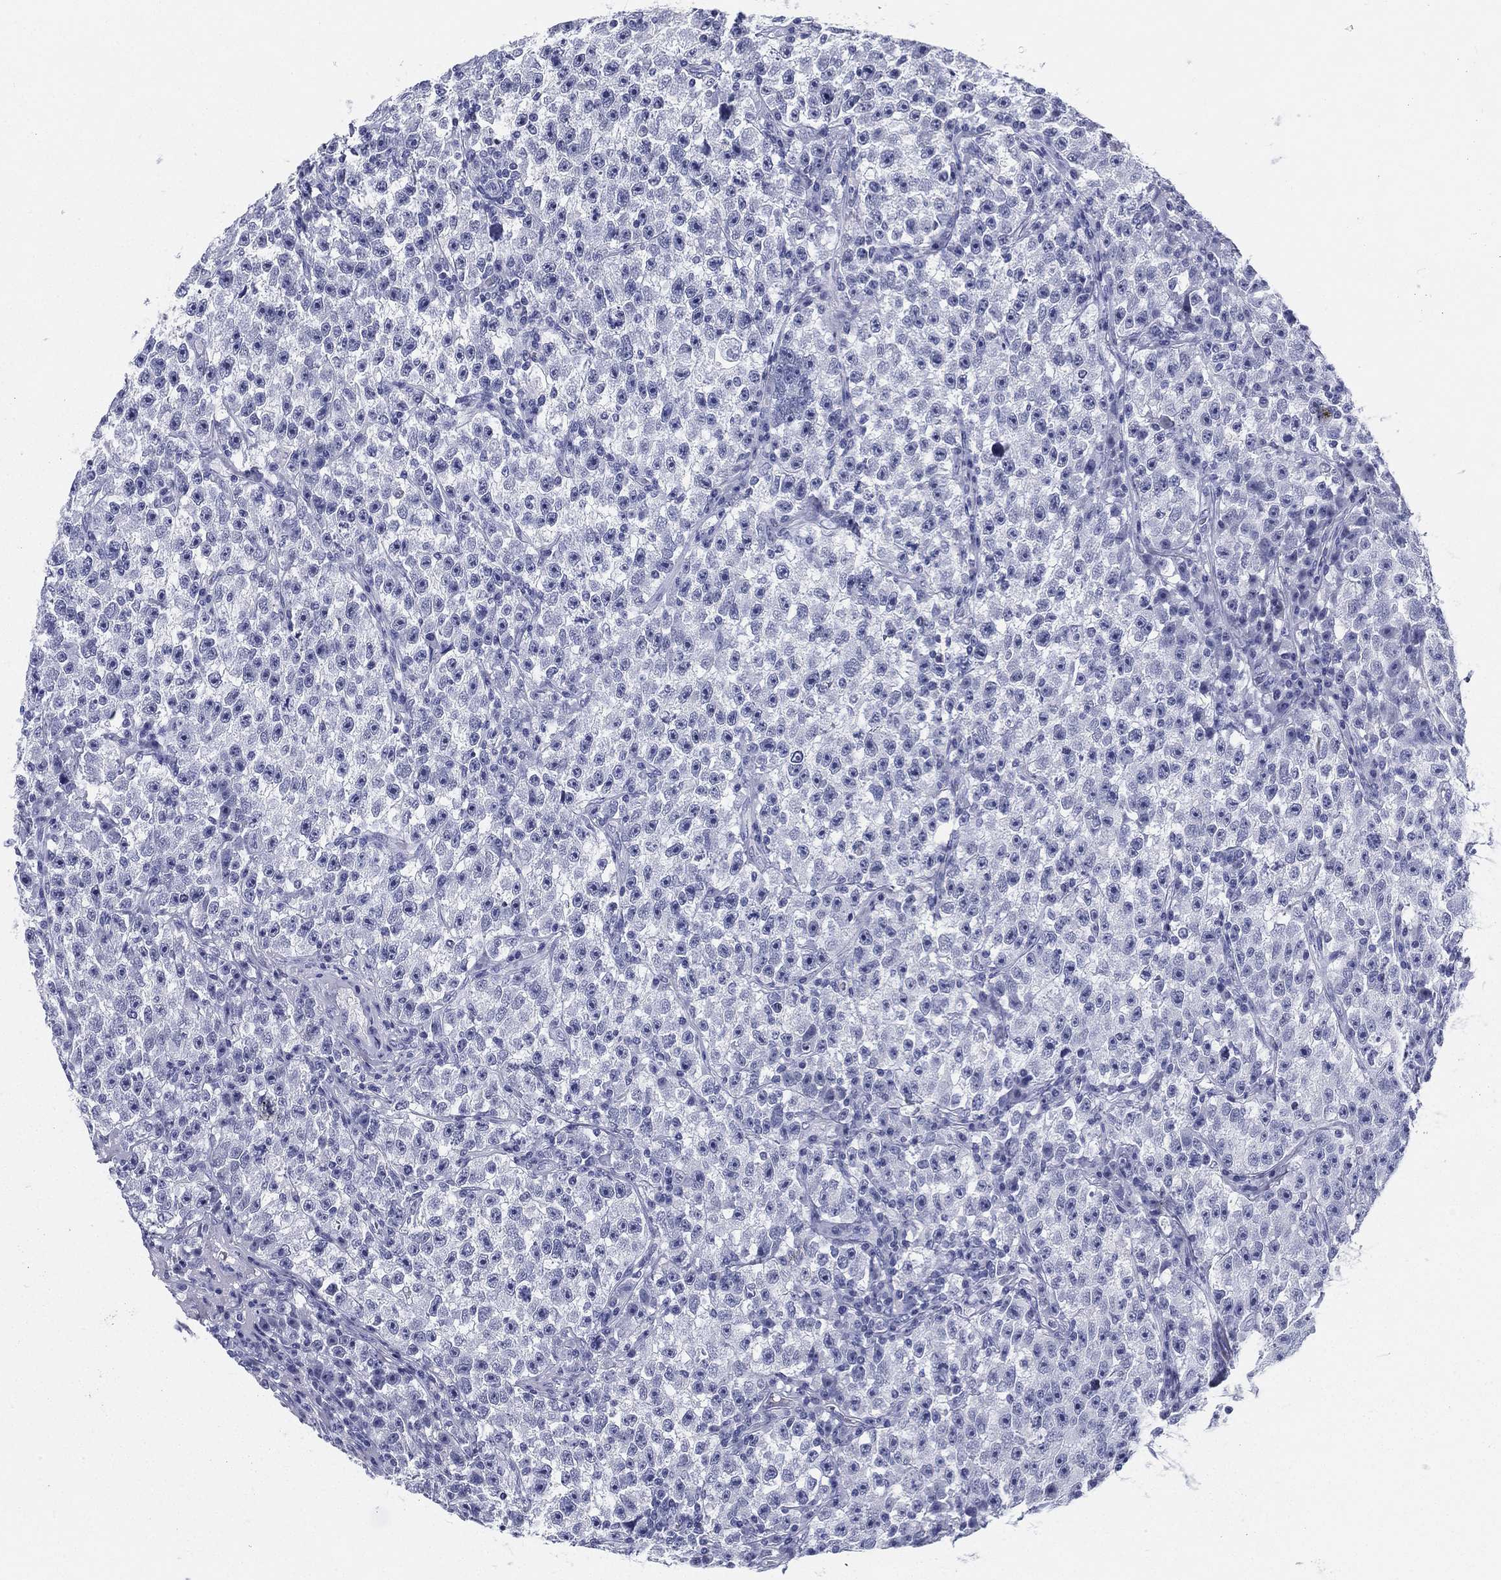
{"staining": {"intensity": "negative", "quantity": "none", "location": "none"}, "tissue": "testis cancer", "cell_type": "Tumor cells", "image_type": "cancer", "snomed": [{"axis": "morphology", "description": "Seminoma, NOS"}, {"axis": "topography", "description": "Testis"}], "caption": "Human seminoma (testis) stained for a protein using immunohistochemistry (IHC) demonstrates no staining in tumor cells.", "gene": "ATP1B2", "patient": {"sex": "male", "age": 22}}